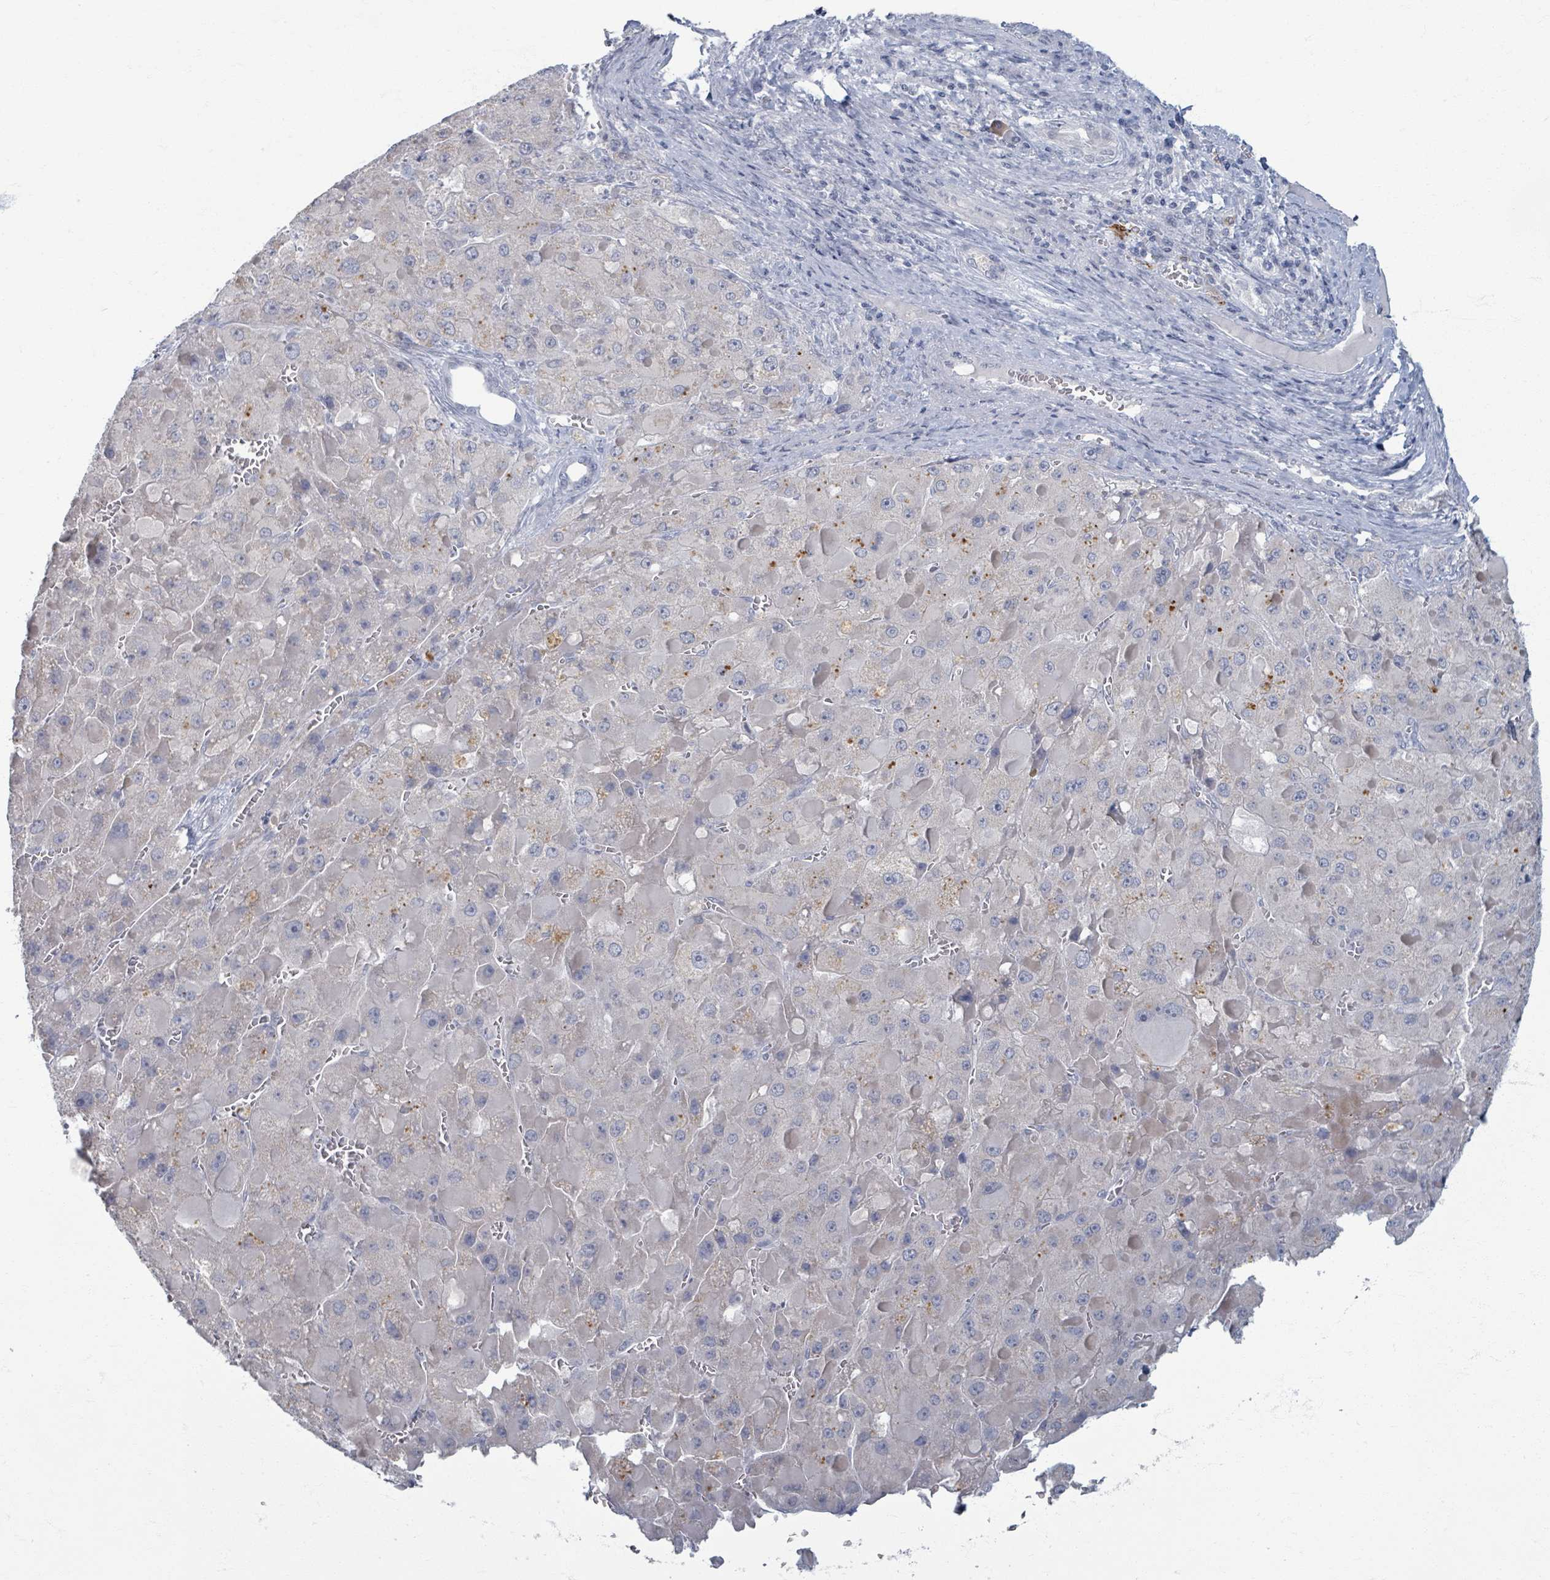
{"staining": {"intensity": "negative", "quantity": "none", "location": "none"}, "tissue": "liver cancer", "cell_type": "Tumor cells", "image_type": "cancer", "snomed": [{"axis": "morphology", "description": "Carcinoma, Hepatocellular, NOS"}, {"axis": "topography", "description": "Liver"}], "caption": "The immunohistochemistry (IHC) image has no significant expression in tumor cells of liver cancer (hepatocellular carcinoma) tissue.", "gene": "WNT11", "patient": {"sex": "female", "age": 73}}